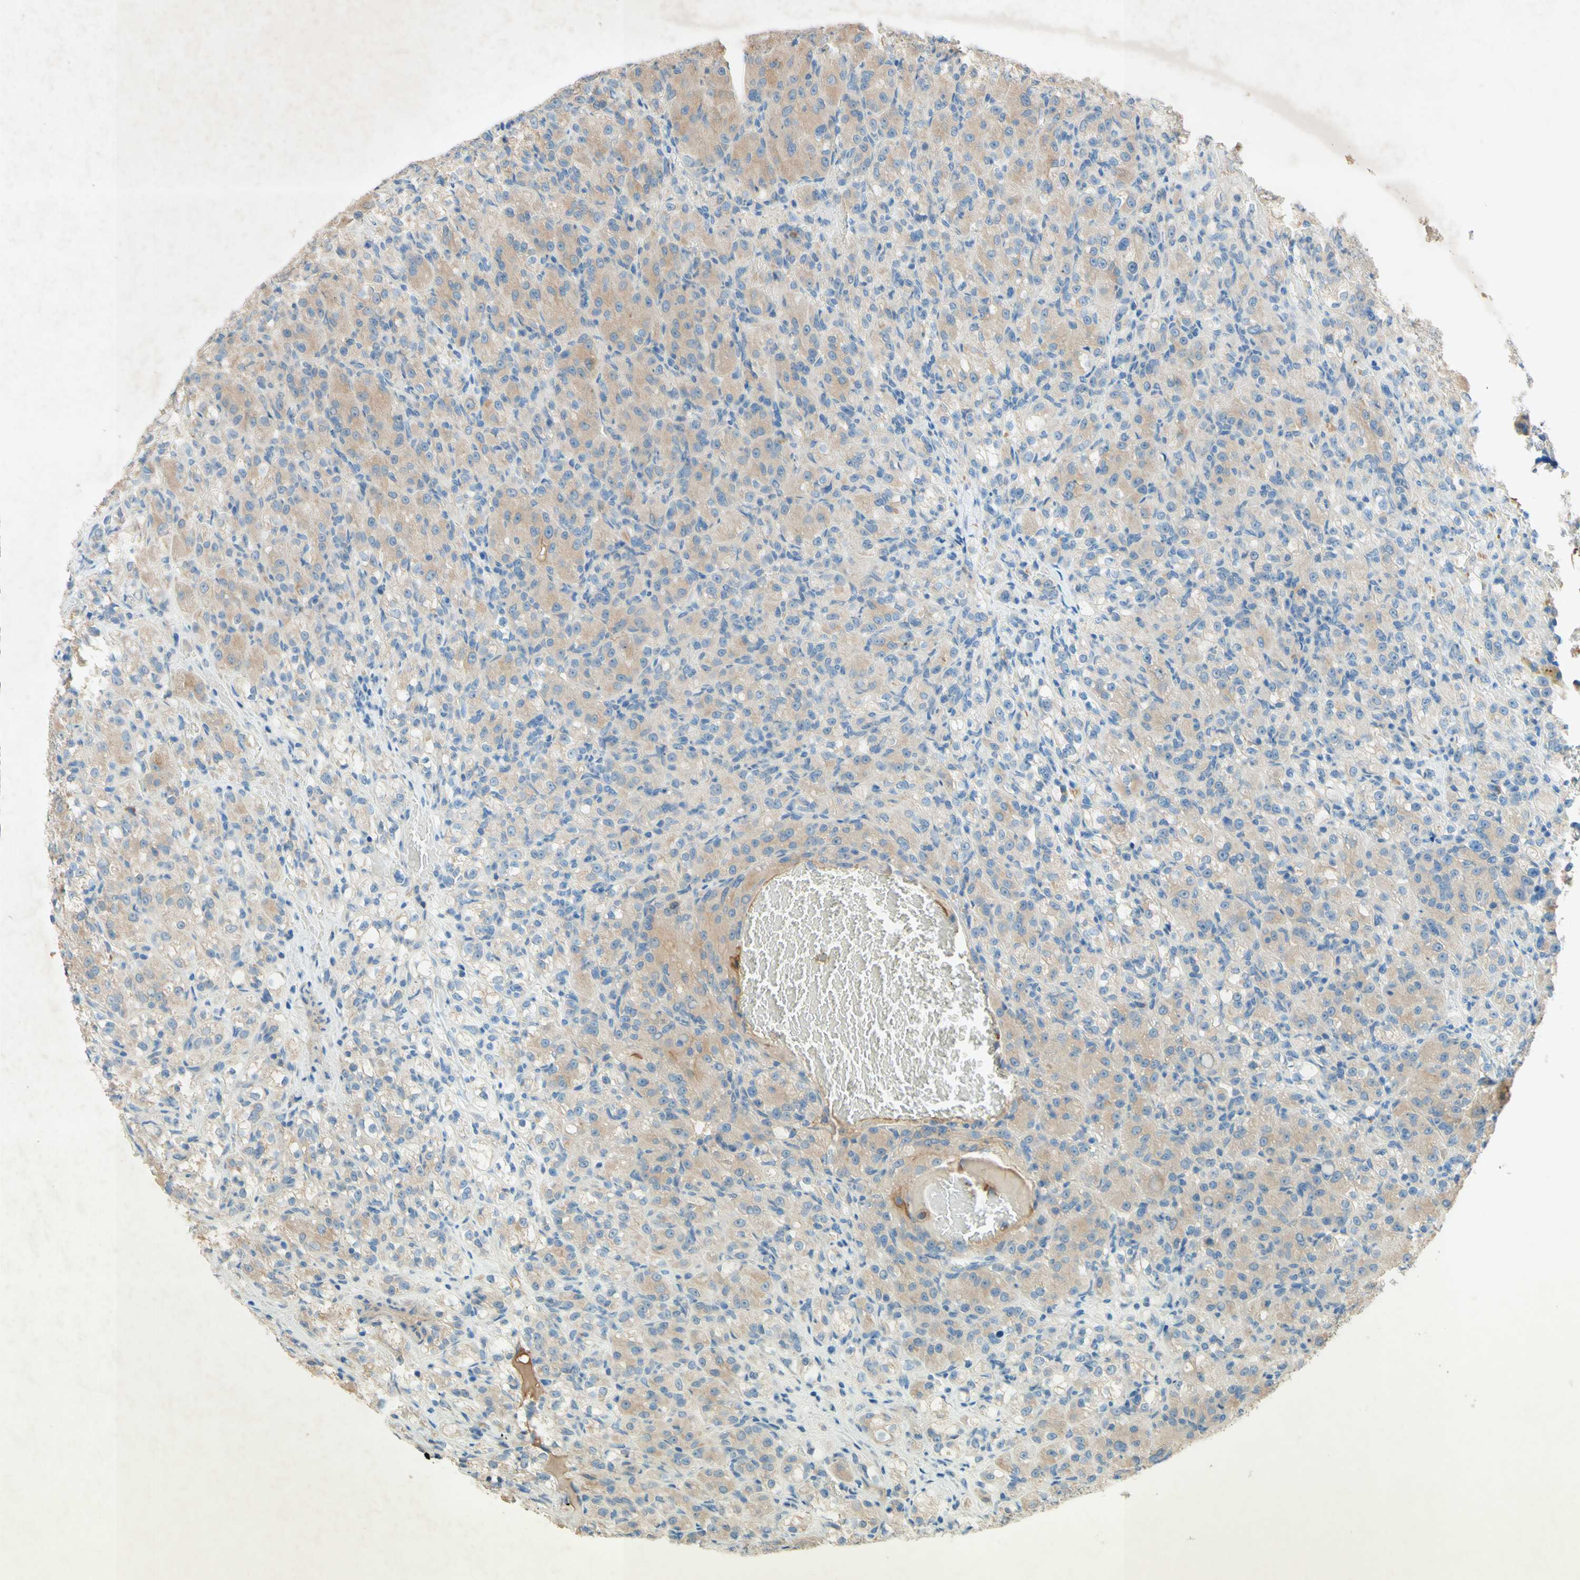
{"staining": {"intensity": "weak", "quantity": "25%-75%", "location": "cytoplasmic/membranous"}, "tissue": "renal cancer", "cell_type": "Tumor cells", "image_type": "cancer", "snomed": [{"axis": "morphology", "description": "Adenocarcinoma, NOS"}, {"axis": "topography", "description": "Kidney"}], "caption": "Human adenocarcinoma (renal) stained with a brown dye reveals weak cytoplasmic/membranous positive positivity in approximately 25%-75% of tumor cells.", "gene": "IL2", "patient": {"sex": "male", "age": 61}}